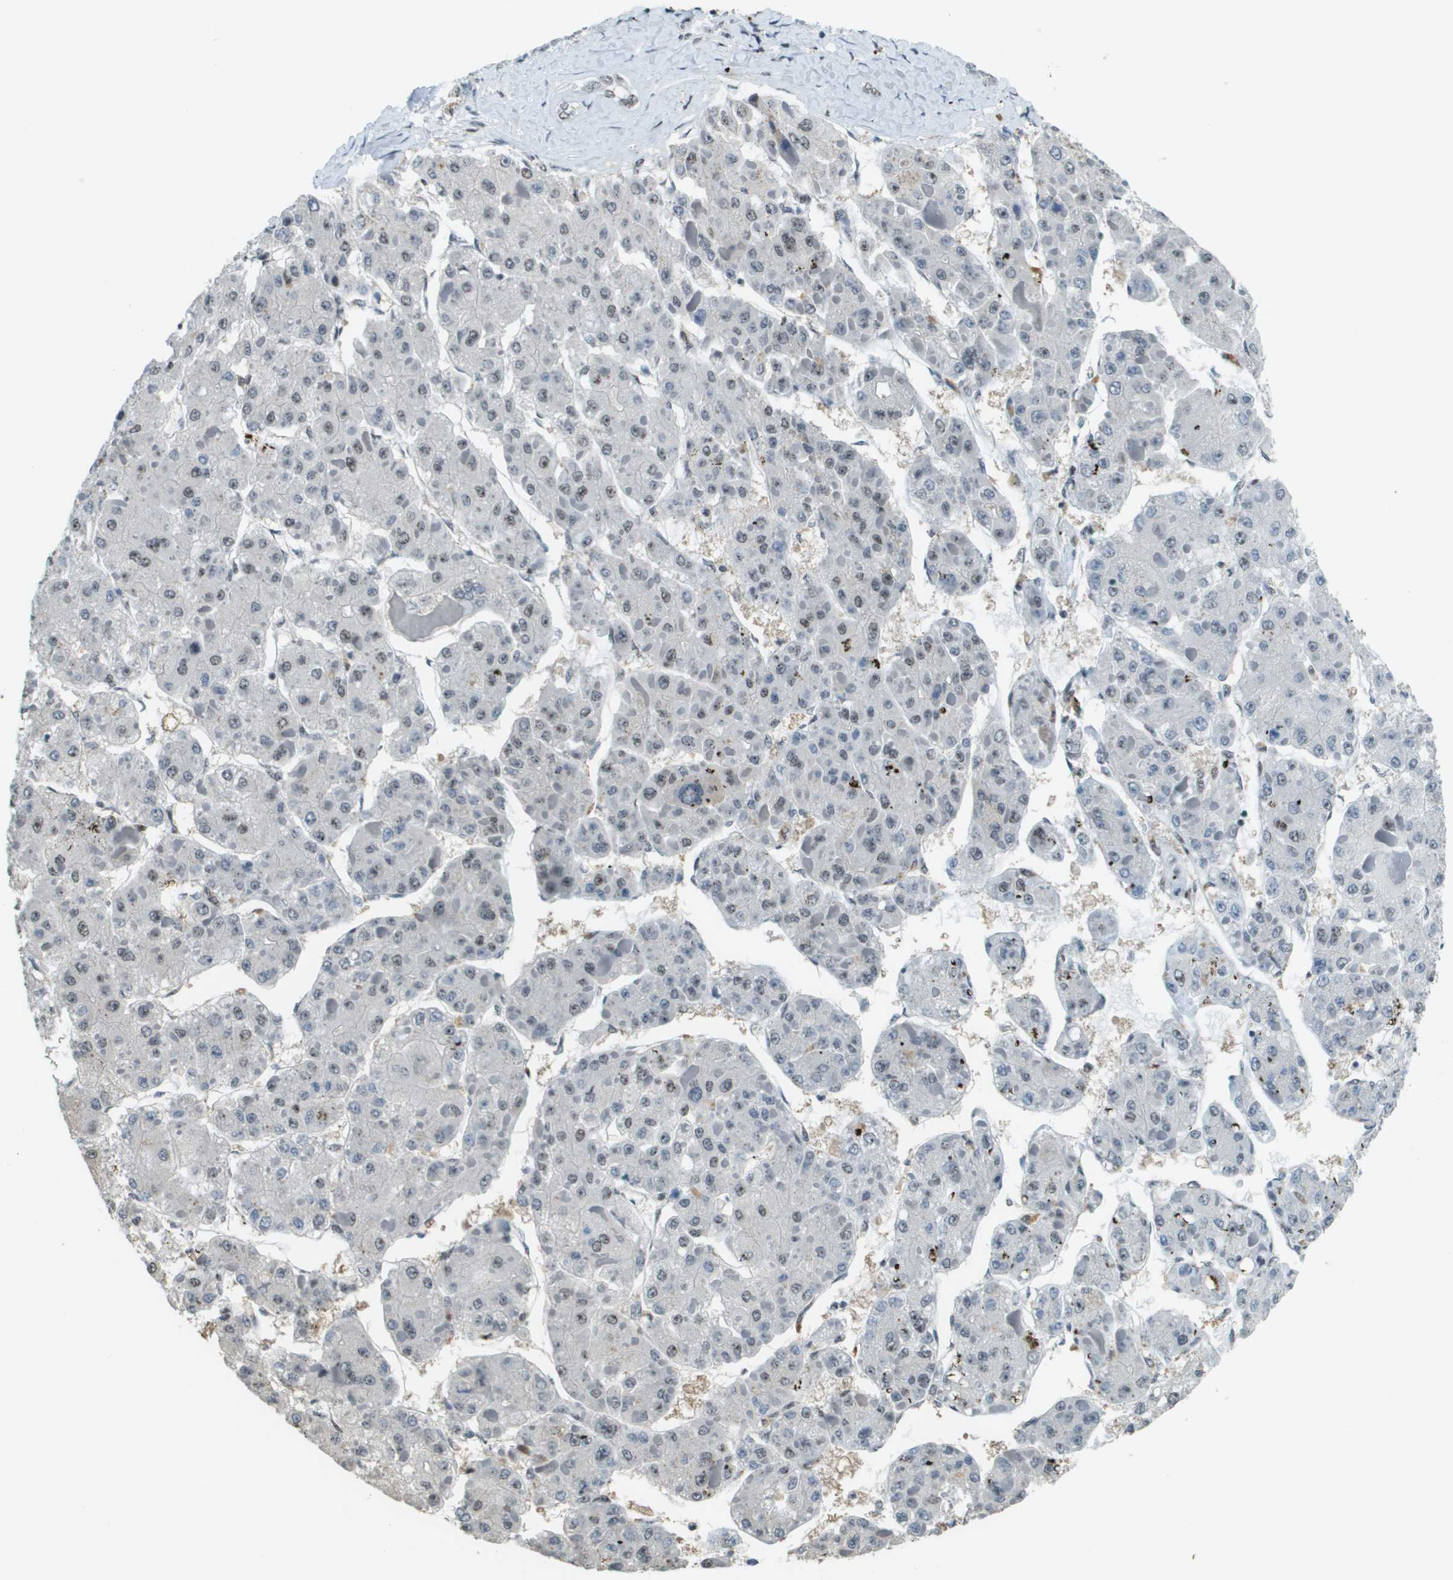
{"staining": {"intensity": "weak", "quantity": "25%-75%", "location": "nuclear"}, "tissue": "liver cancer", "cell_type": "Tumor cells", "image_type": "cancer", "snomed": [{"axis": "morphology", "description": "Carcinoma, Hepatocellular, NOS"}, {"axis": "topography", "description": "Liver"}], "caption": "An image of liver cancer stained for a protein exhibits weak nuclear brown staining in tumor cells.", "gene": "SP100", "patient": {"sex": "female", "age": 73}}